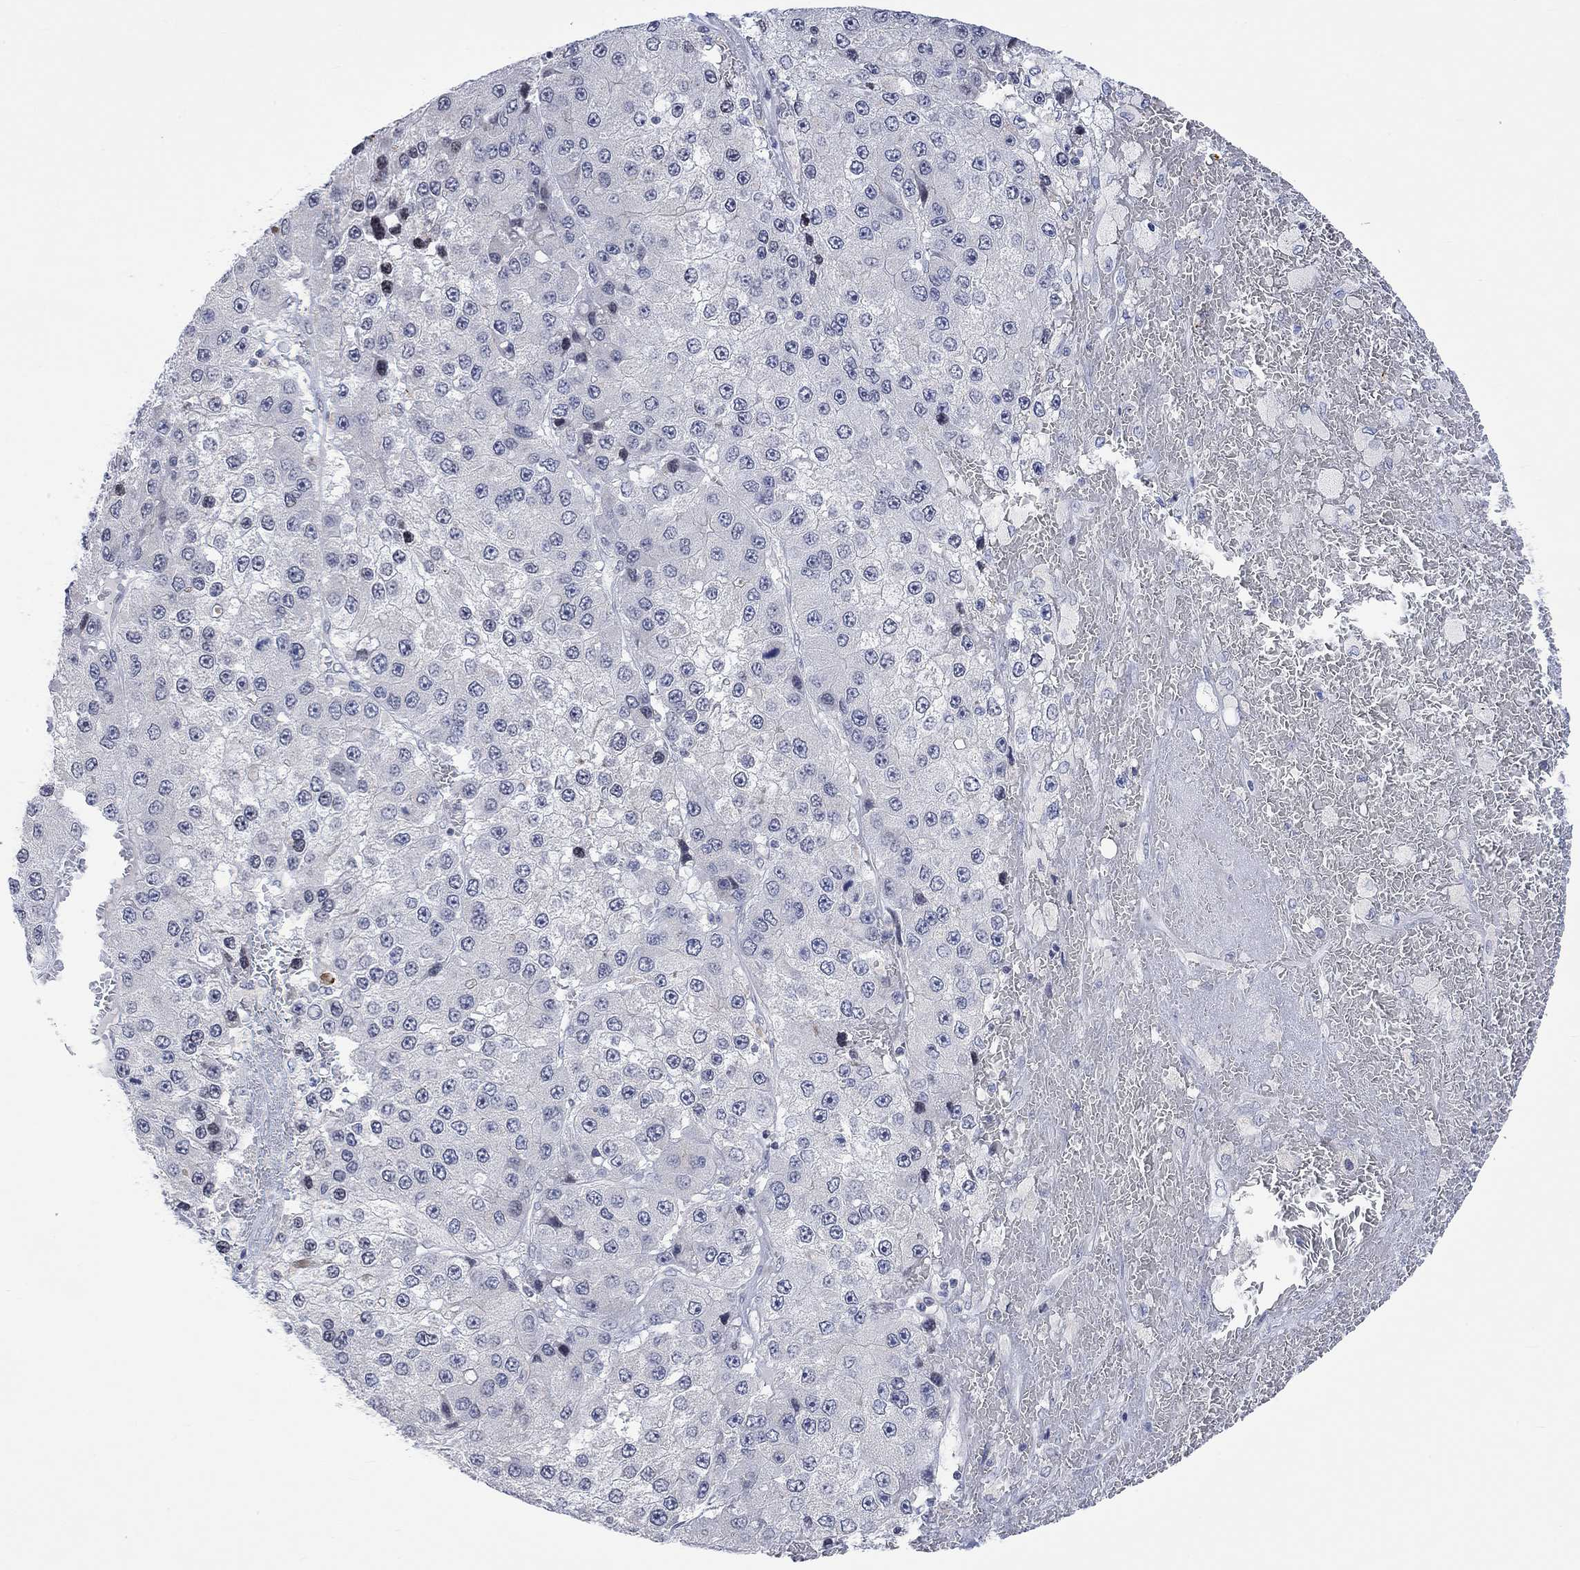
{"staining": {"intensity": "negative", "quantity": "none", "location": "none"}, "tissue": "liver cancer", "cell_type": "Tumor cells", "image_type": "cancer", "snomed": [{"axis": "morphology", "description": "Carcinoma, Hepatocellular, NOS"}, {"axis": "topography", "description": "Liver"}], "caption": "The image displays no significant expression in tumor cells of liver hepatocellular carcinoma.", "gene": "DCX", "patient": {"sex": "female", "age": 73}}